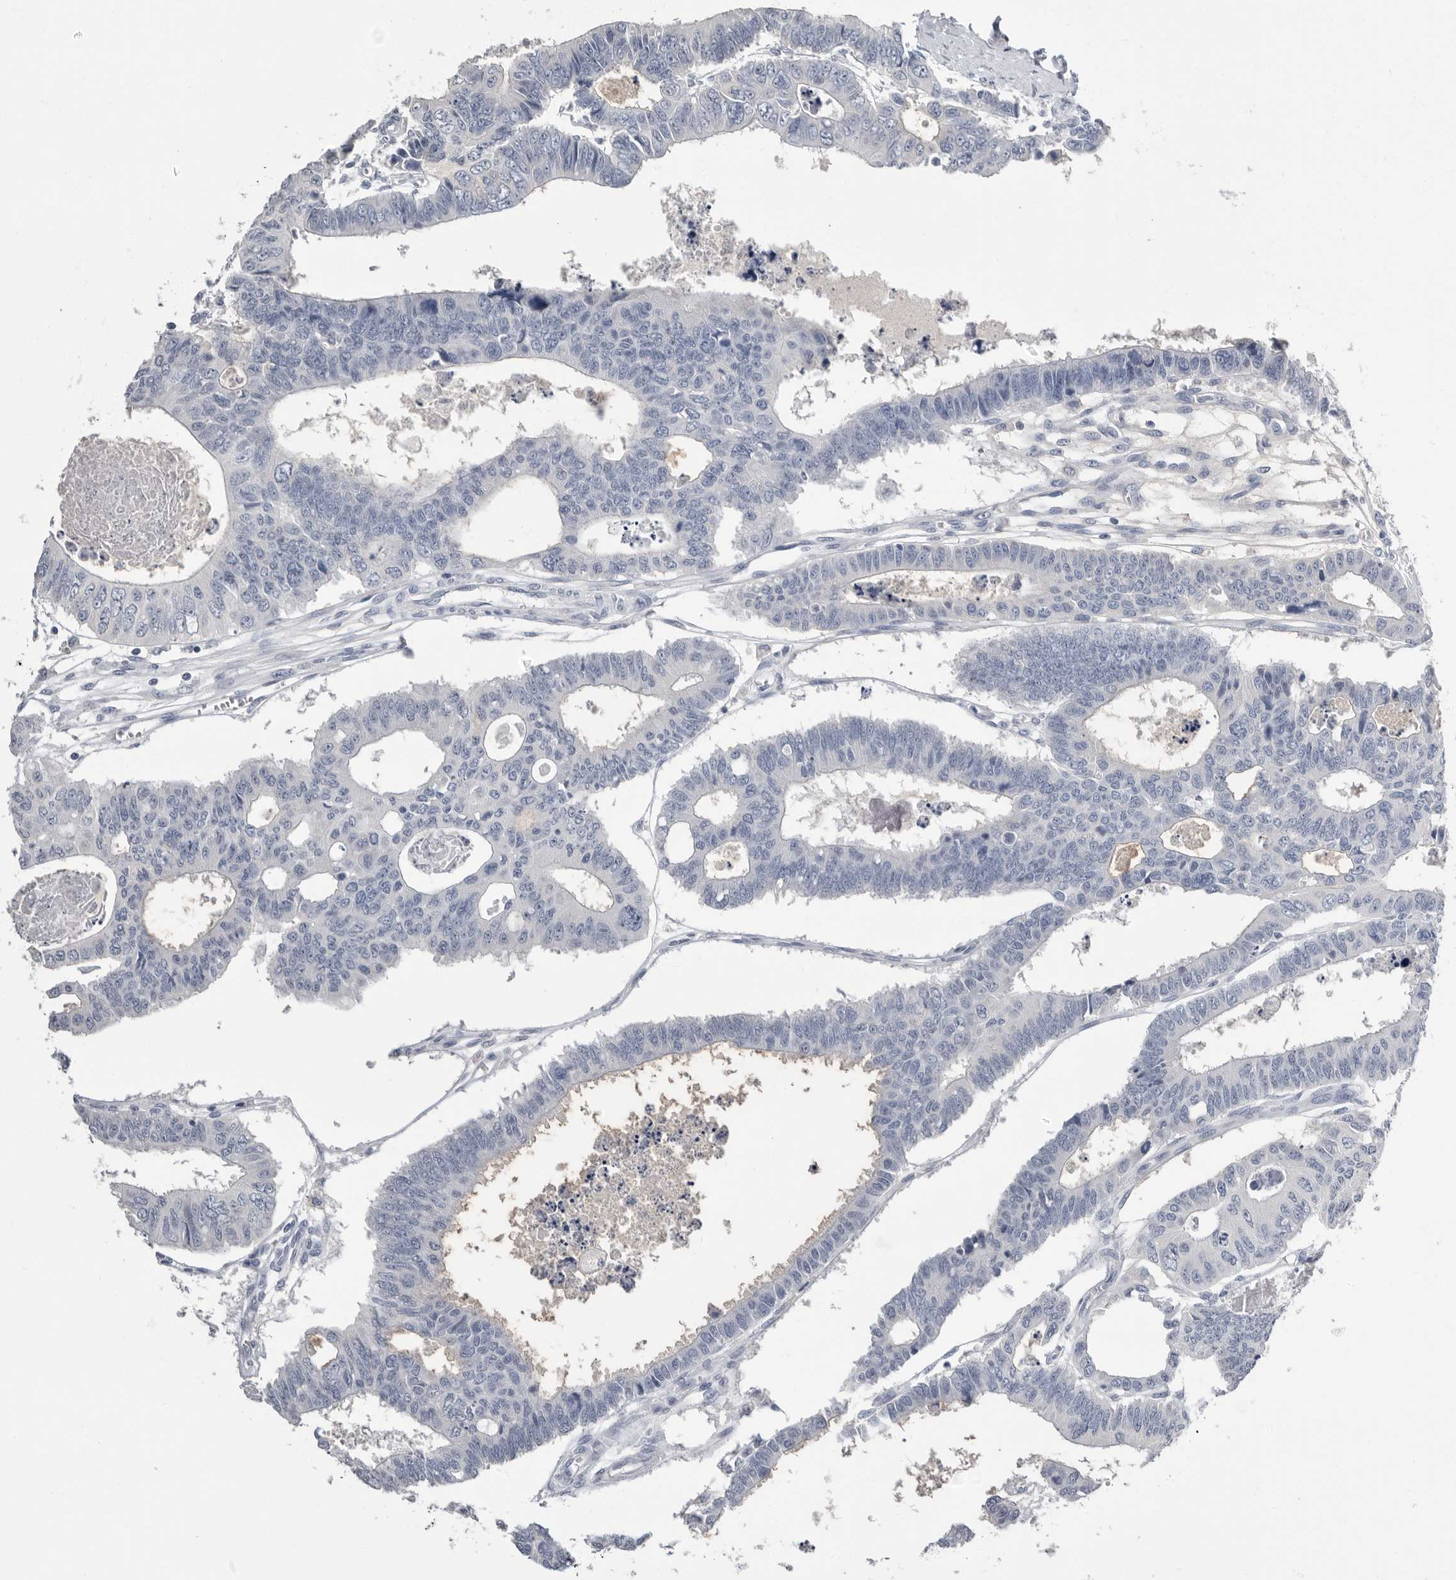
{"staining": {"intensity": "negative", "quantity": "none", "location": "none"}, "tissue": "colorectal cancer", "cell_type": "Tumor cells", "image_type": "cancer", "snomed": [{"axis": "morphology", "description": "Adenocarcinoma, NOS"}, {"axis": "topography", "description": "Rectum"}], "caption": "Immunohistochemistry (IHC) image of neoplastic tissue: adenocarcinoma (colorectal) stained with DAB exhibits no significant protein staining in tumor cells.", "gene": "APOA2", "patient": {"sex": "male", "age": 84}}